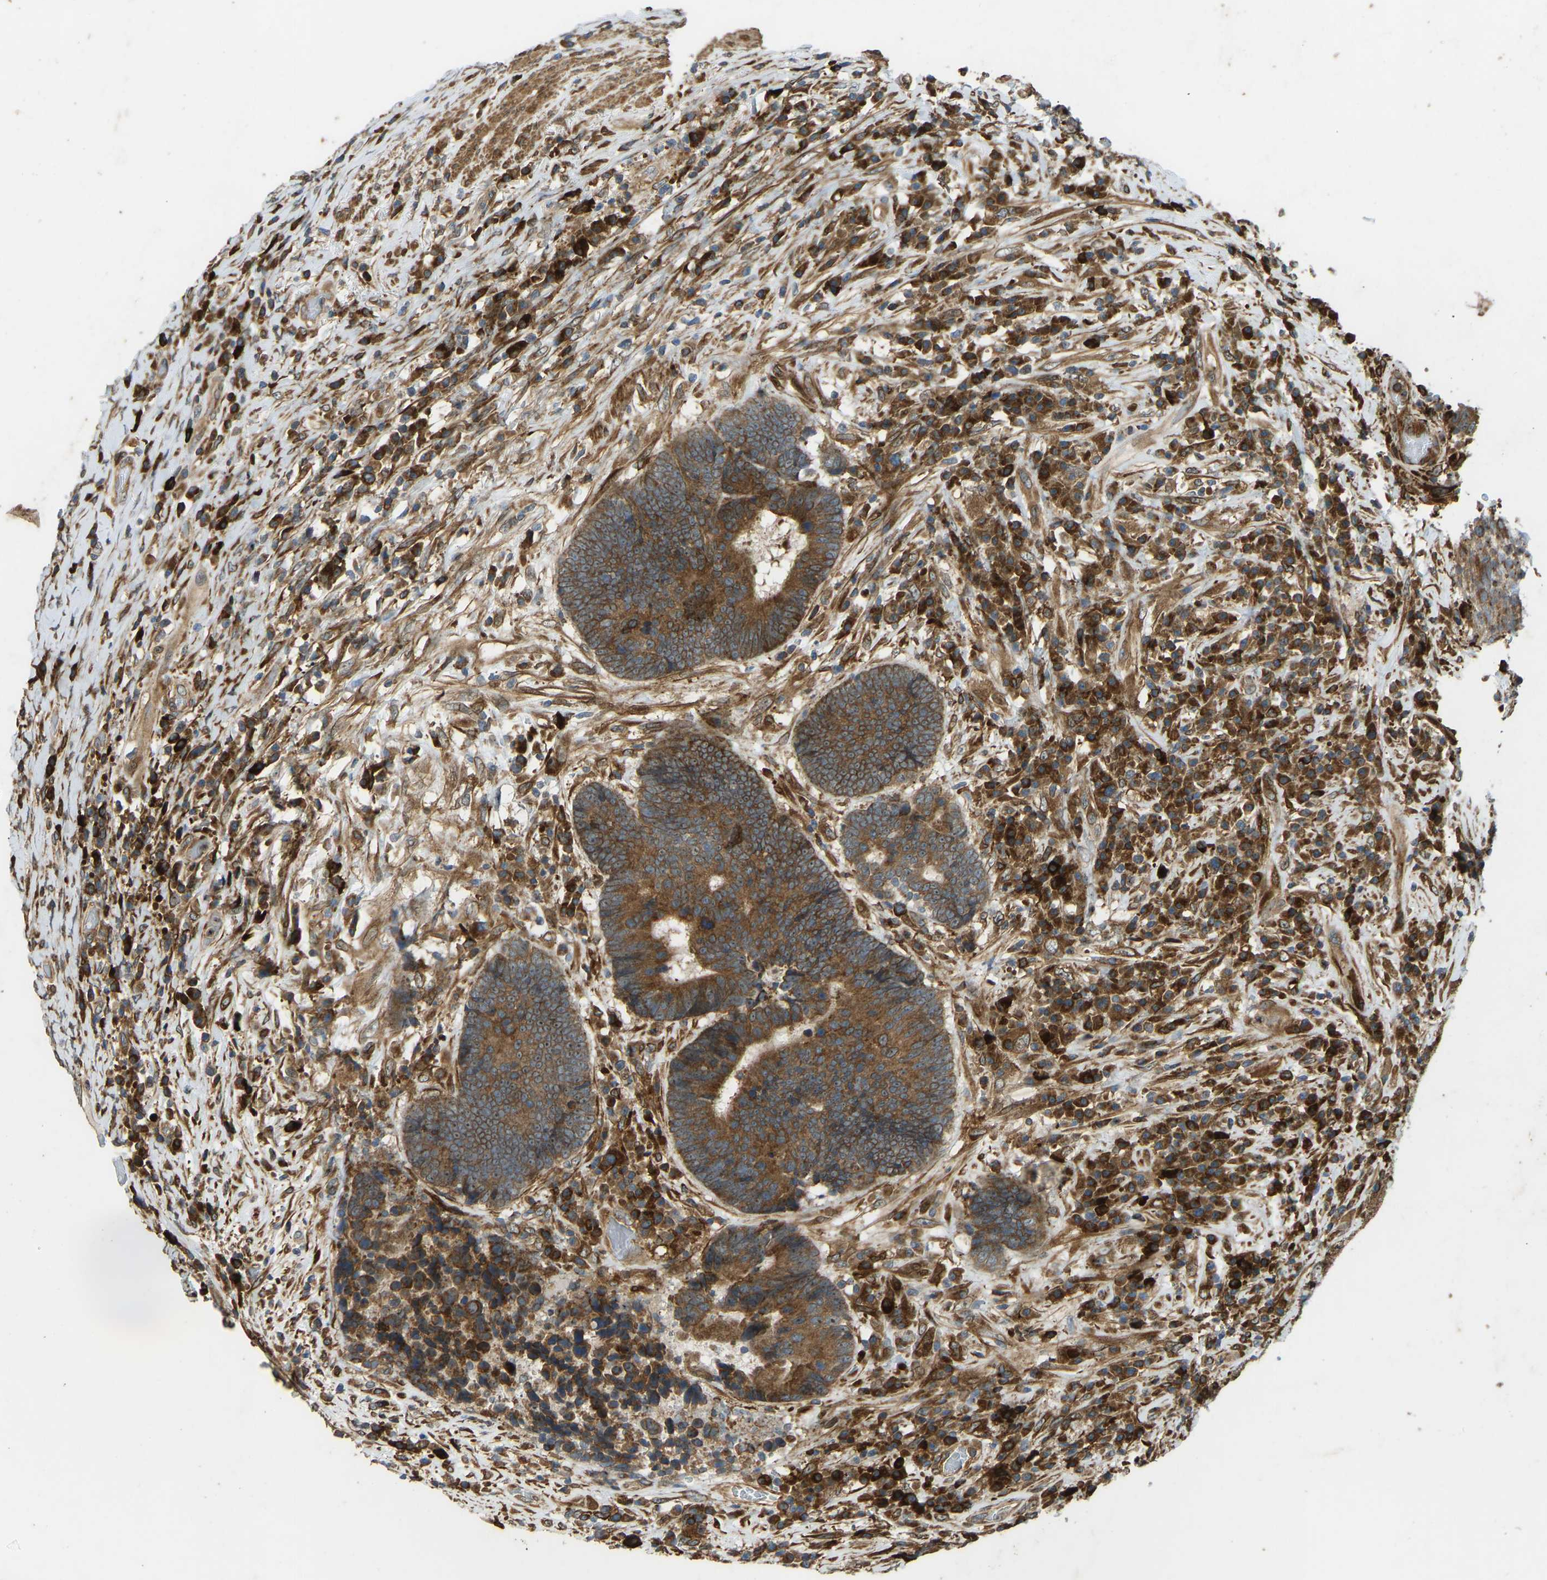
{"staining": {"intensity": "moderate", "quantity": ">75%", "location": "cytoplasmic/membranous"}, "tissue": "colorectal cancer", "cell_type": "Tumor cells", "image_type": "cancer", "snomed": [{"axis": "morphology", "description": "Adenocarcinoma, NOS"}, {"axis": "topography", "description": "Rectum"}], "caption": "An IHC micrograph of neoplastic tissue is shown. Protein staining in brown labels moderate cytoplasmic/membranous positivity in adenocarcinoma (colorectal) within tumor cells. The staining was performed using DAB (3,3'-diaminobenzidine) to visualize the protein expression in brown, while the nuclei were stained in blue with hematoxylin (Magnification: 20x).", "gene": "OS9", "patient": {"sex": "female", "age": 89}}